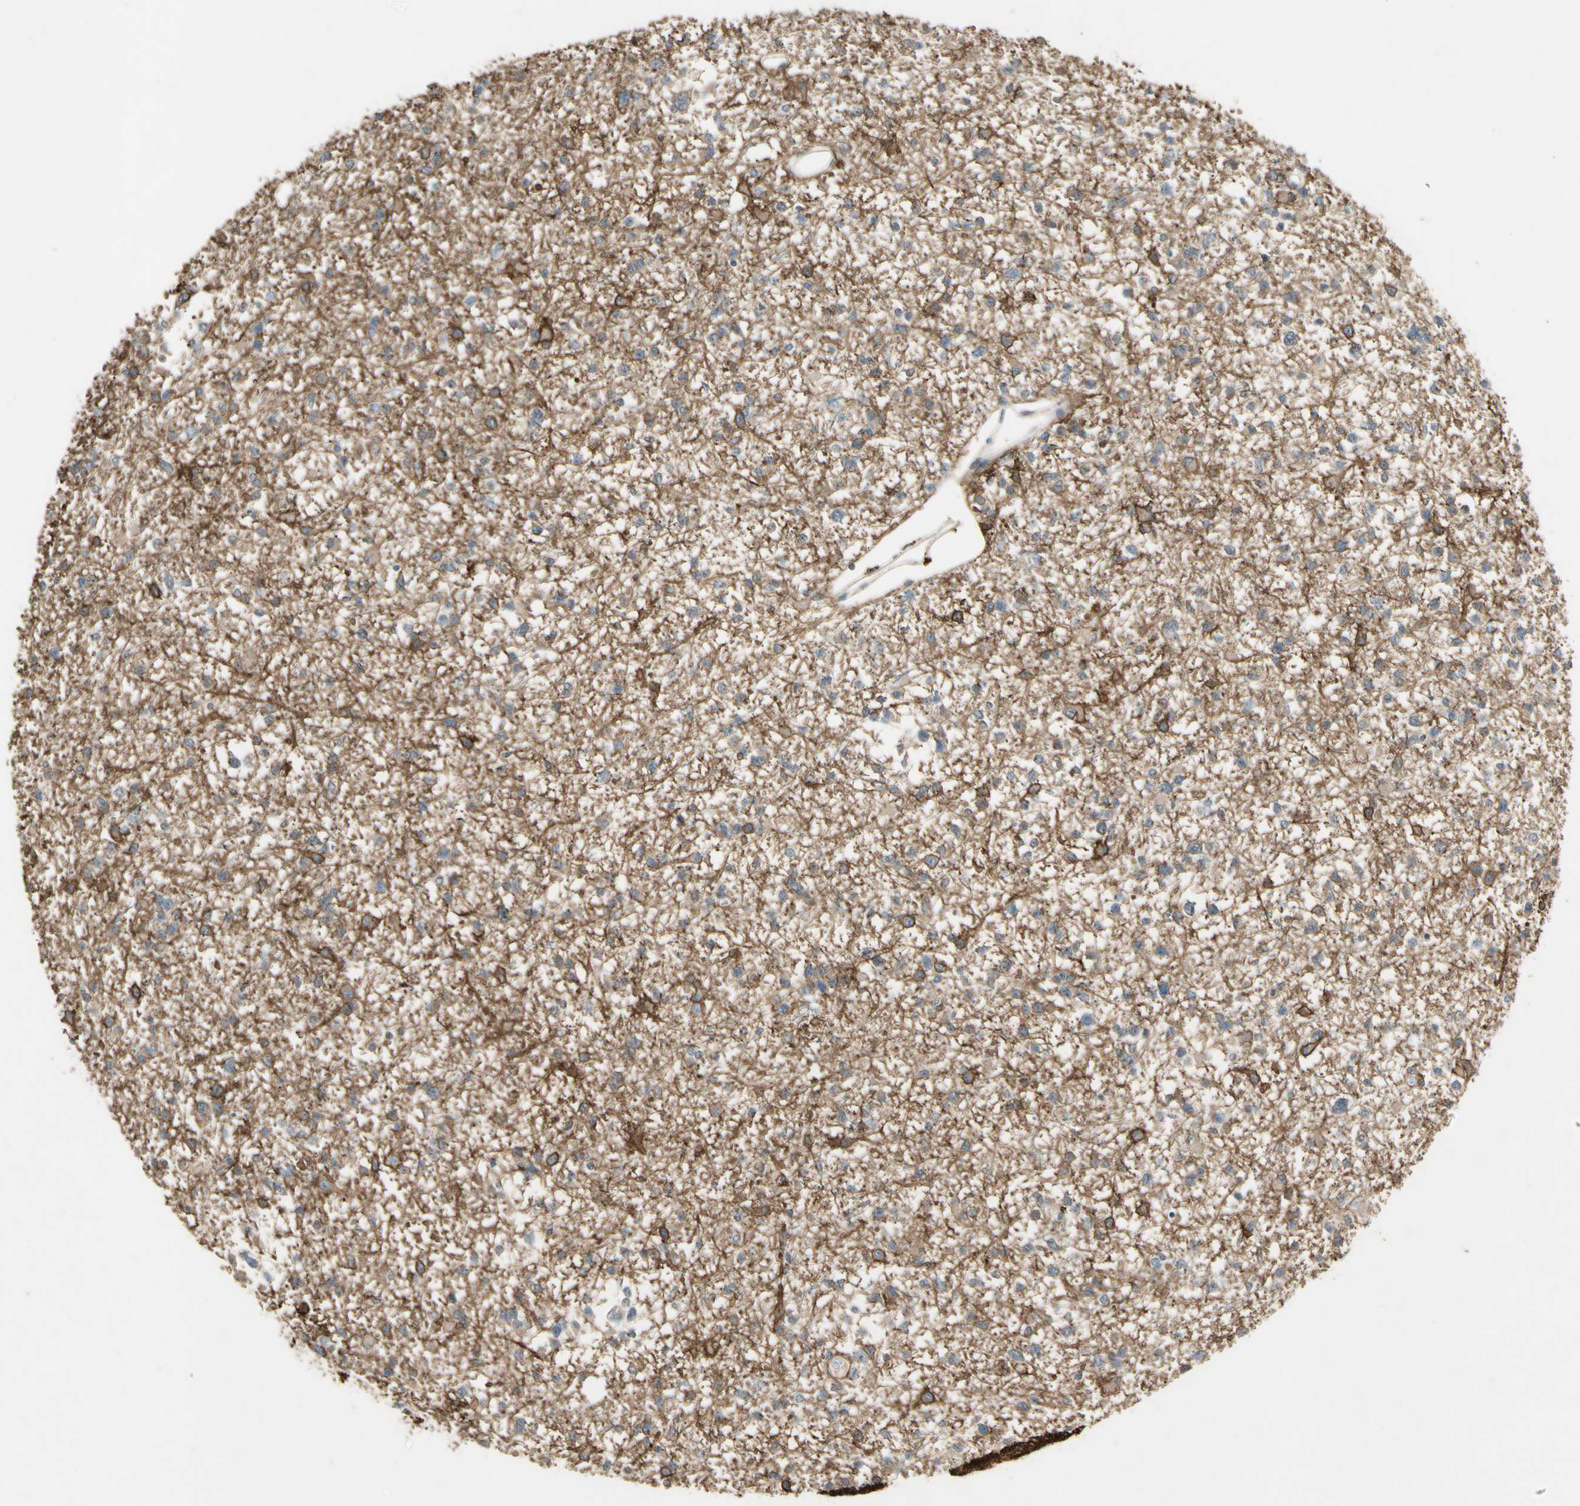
{"staining": {"intensity": "moderate", "quantity": "<25%", "location": "cytoplasmic/membranous"}, "tissue": "glioma", "cell_type": "Tumor cells", "image_type": "cancer", "snomed": [{"axis": "morphology", "description": "Glioma, malignant, Low grade"}, {"axis": "topography", "description": "Brain"}], "caption": "Immunohistochemistry (IHC) of human low-grade glioma (malignant) displays low levels of moderate cytoplasmic/membranous staining in approximately <25% of tumor cells.", "gene": "PSMD5", "patient": {"sex": "female", "age": 22}}